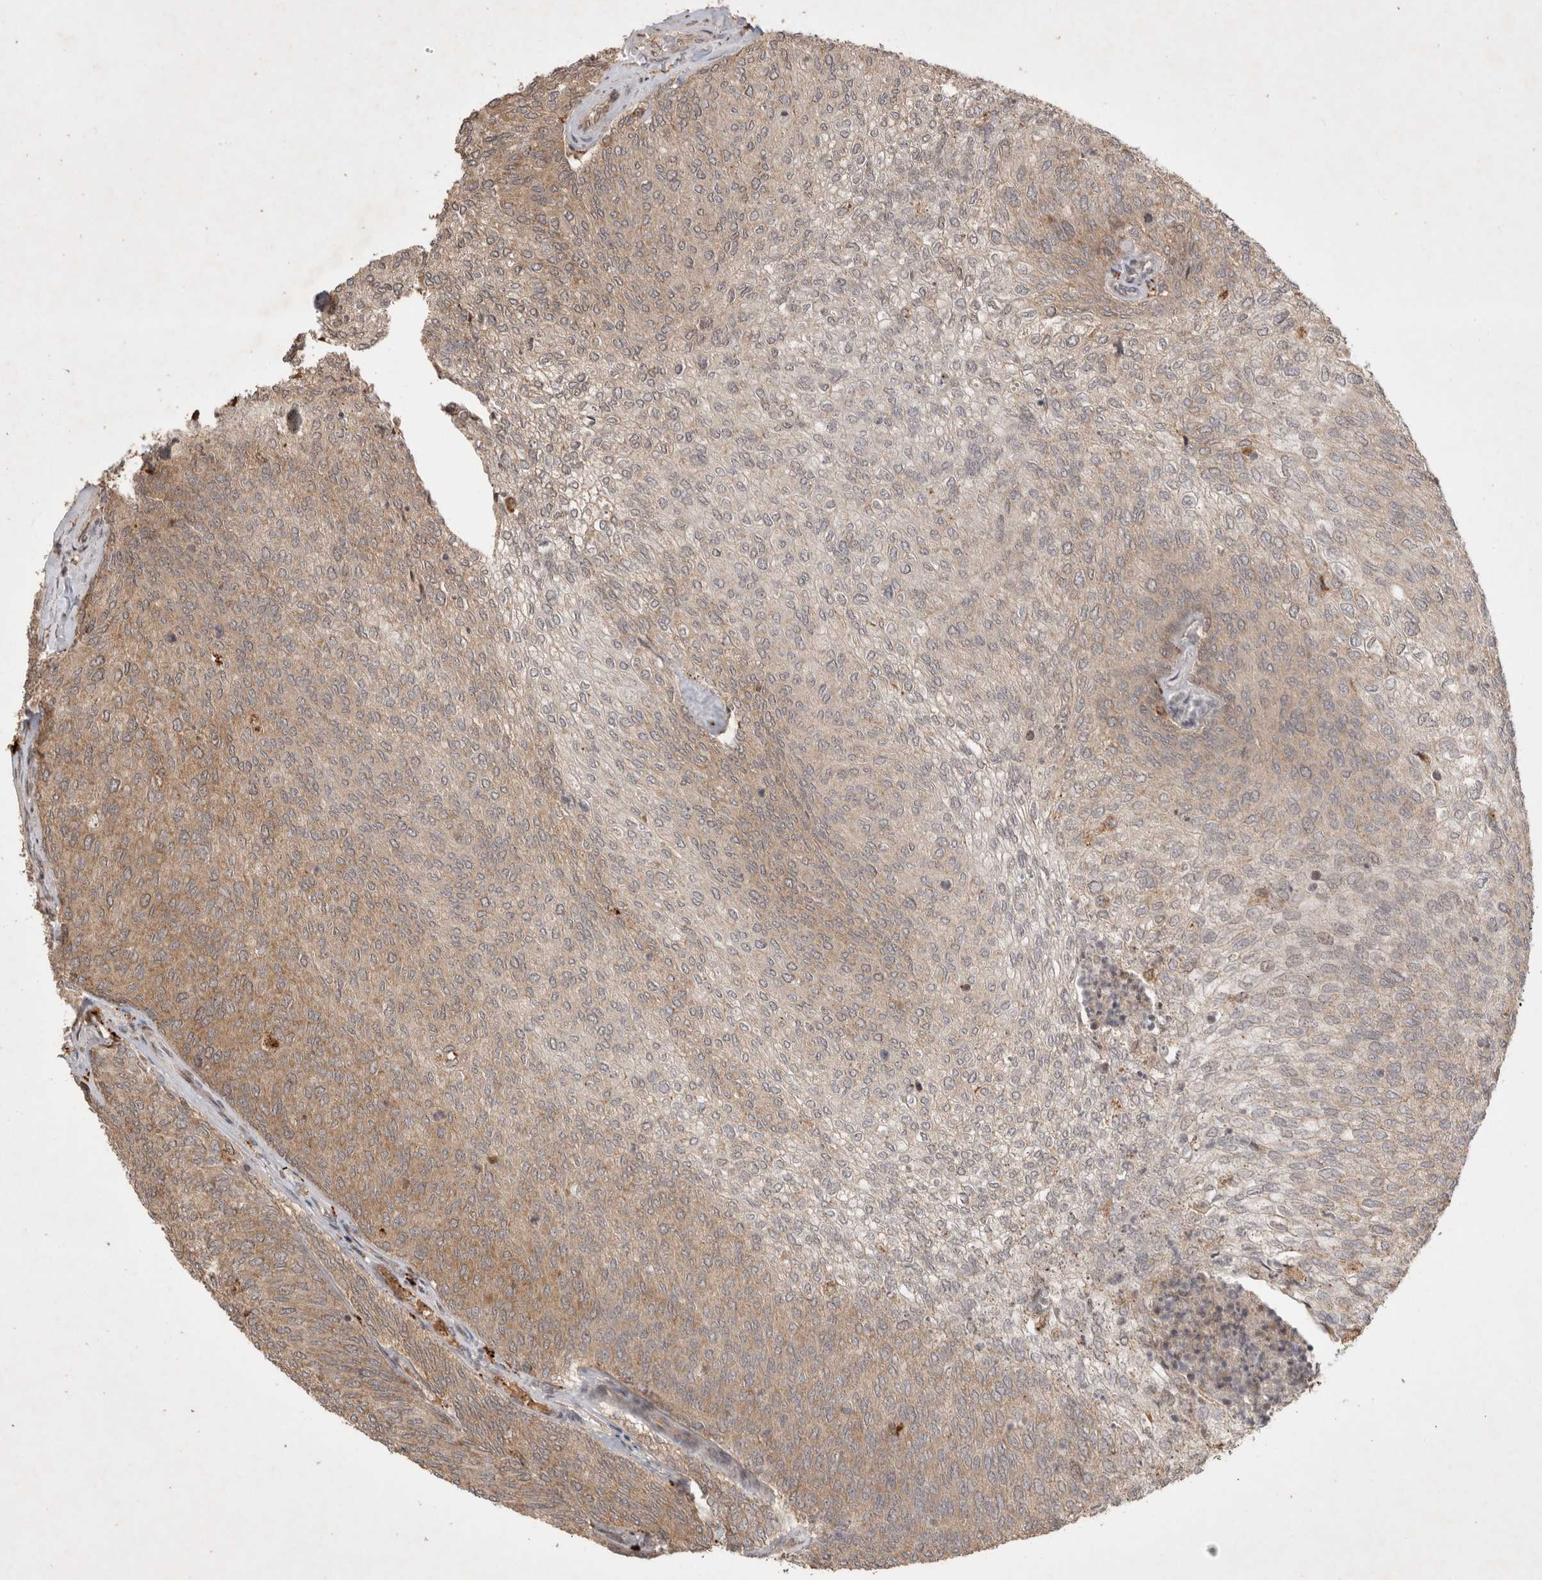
{"staining": {"intensity": "weak", "quantity": ">75%", "location": "cytoplasmic/membranous"}, "tissue": "urothelial cancer", "cell_type": "Tumor cells", "image_type": "cancer", "snomed": [{"axis": "morphology", "description": "Urothelial carcinoma, Low grade"}, {"axis": "topography", "description": "Urinary bladder"}], "caption": "Immunohistochemistry (IHC) photomicrograph of neoplastic tissue: human urothelial cancer stained using immunohistochemistry (IHC) exhibits low levels of weak protein expression localized specifically in the cytoplasmic/membranous of tumor cells, appearing as a cytoplasmic/membranous brown color.", "gene": "FAM221A", "patient": {"sex": "female", "age": 79}}